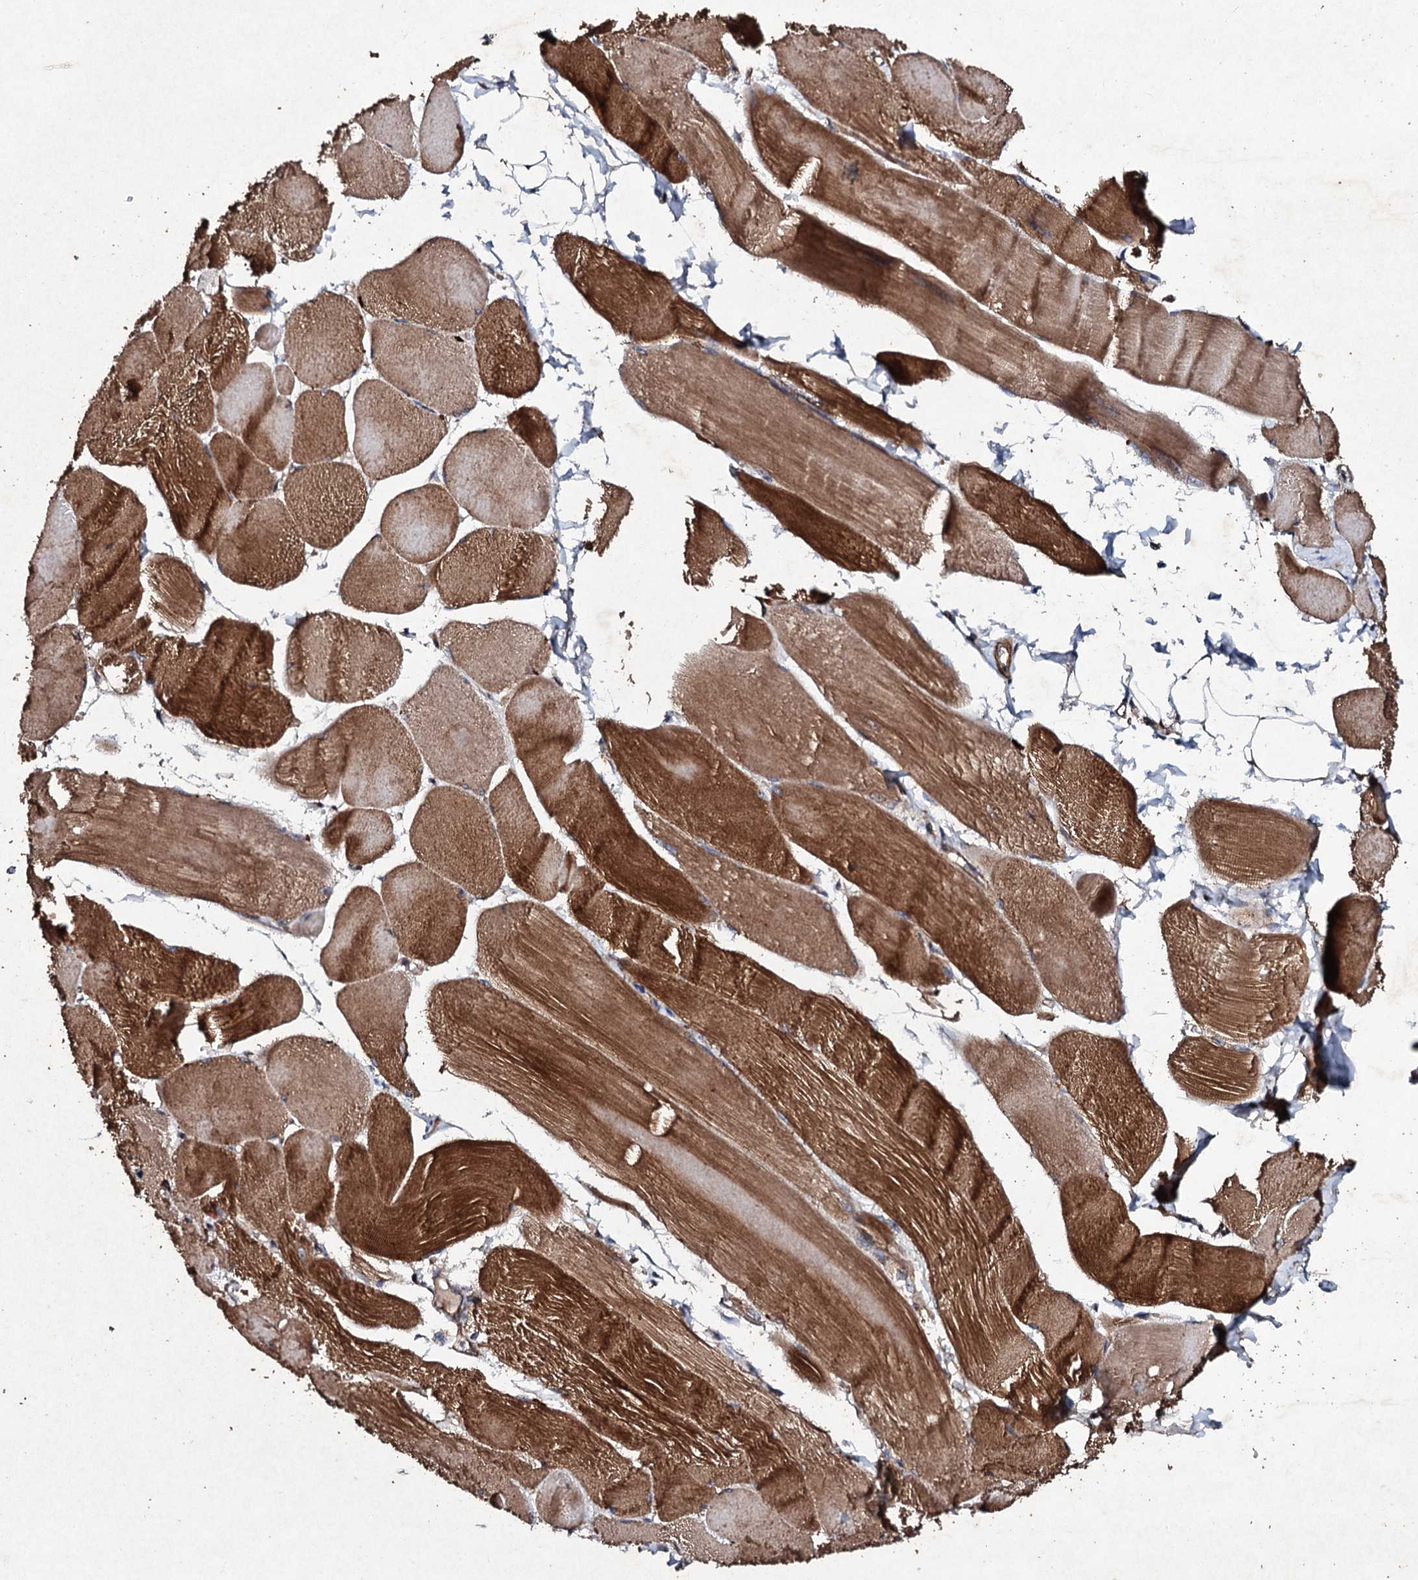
{"staining": {"intensity": "strong", "quantity": ">75%", "location": "cytoplasmic/membranous"}, "tissue": "skeletal muscle", "cell_type": "Myocytes", "image_type": "normal", "snomed": [{"axis": "morphology", "description": "Normal tissue, NOS"}, {"axis": "morphology", "description": "Basal cell carcinoma"}, {"axis": "topography", "description": "Skeletal muscle"}], "caption": "High-magnification brightfield microscopy of normal skeletal muscle stained with DAB (brown) and counterstained with hematoxylin (blue). myocytes exhibit strong cytoplasmic/membranous positivity is present in about>75% of cells.", "gene": "MOCOS", "patient": {"sex": "female", "age": 64}}